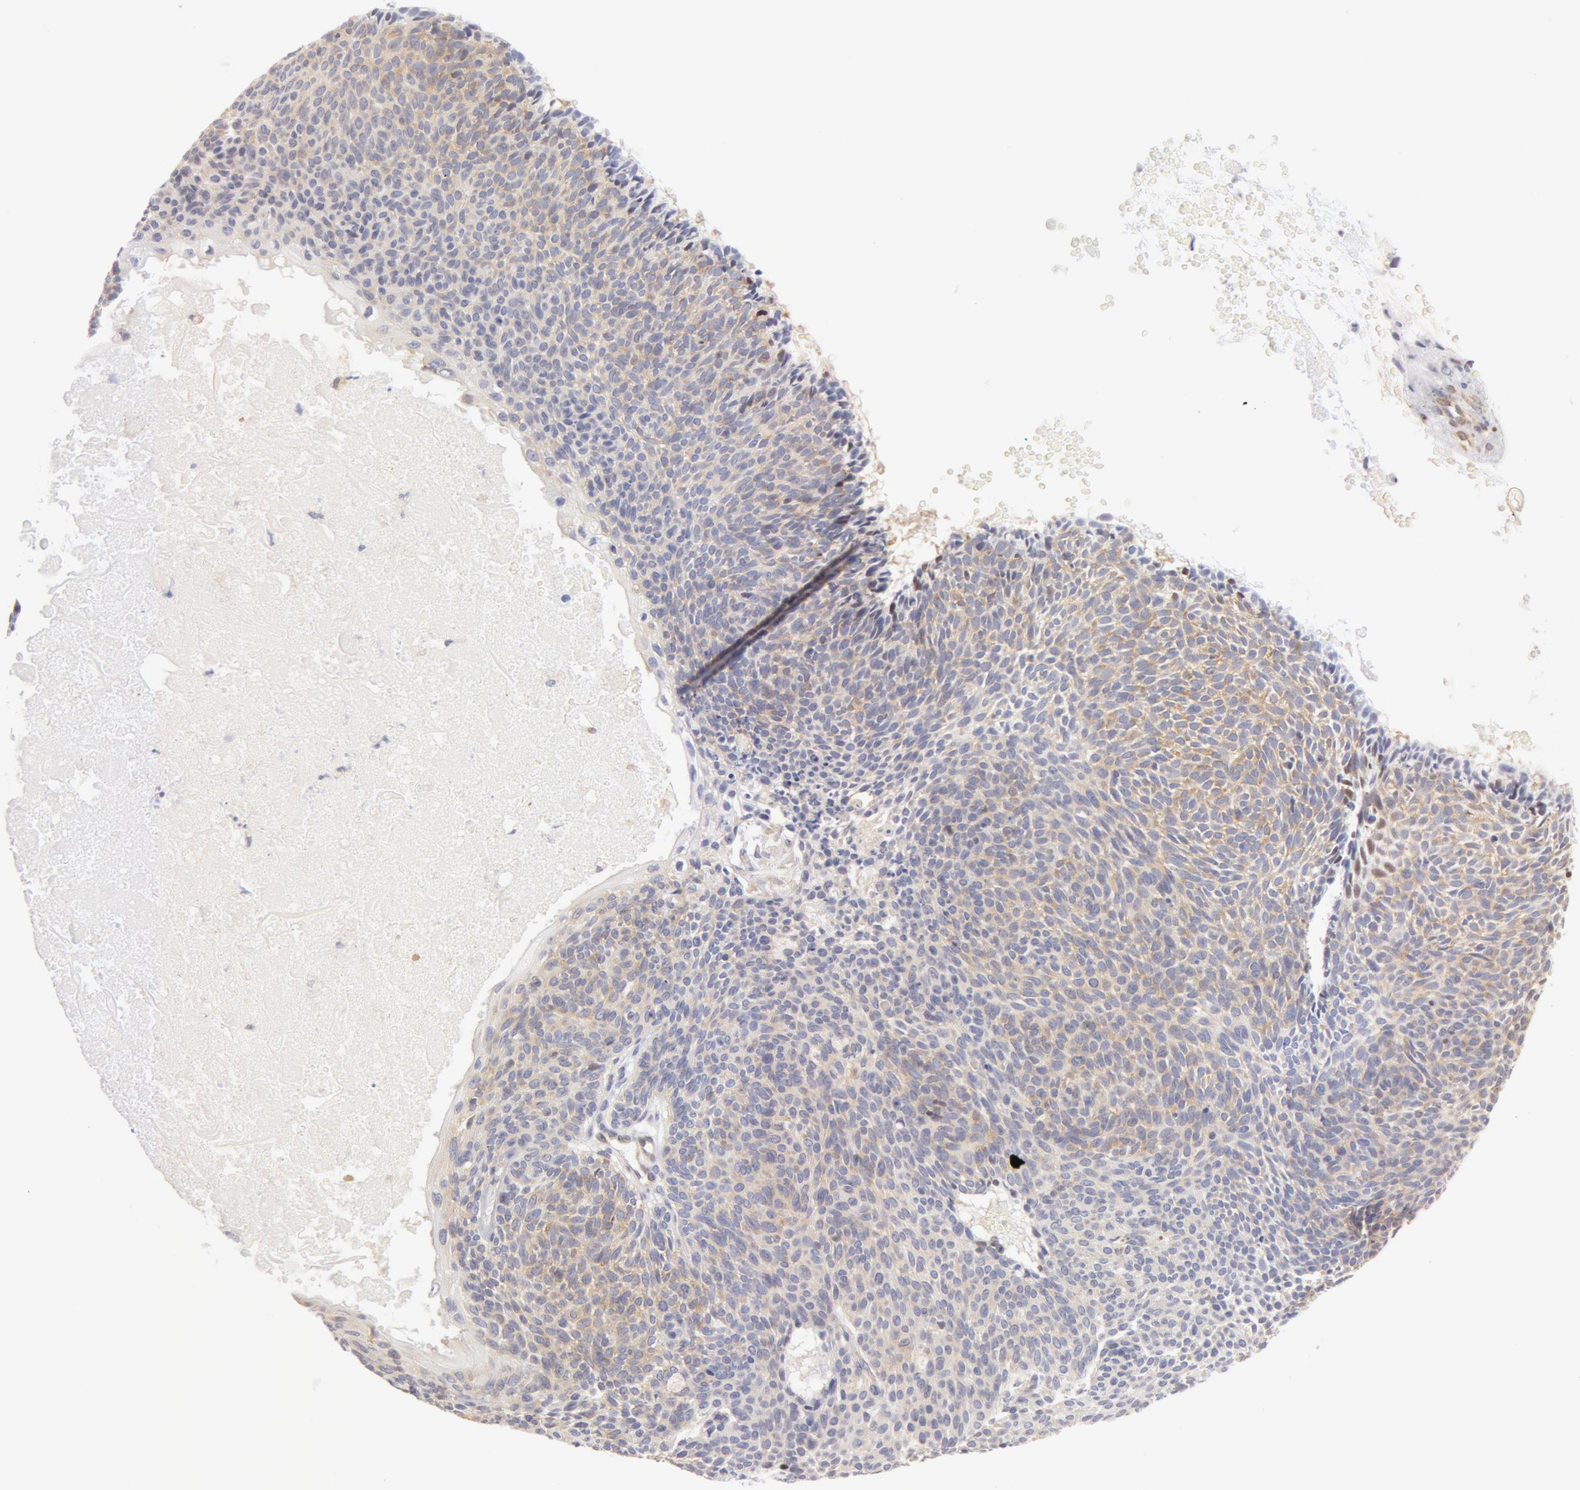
{"staining": {"intensity": "negative", "quantity": "none", "location": "none"}, "tissue": "skin cancer", "cell_type": "Tumor cells", "image_type": "cancer", "snomed": [{"axis": "morphology", "description": "Basal cell carcinoma"}, {"axis": "topography", "description": "Skin"}], "caption": "An immunohistochemistry (IHC) histopathology image of basal cell carcinoma (skin) is shown. There is no staining in tumor cells of basal cell carcinoma (skin).", "gene": "DDX3Y", "patient": {"sex": "male", "age": 84}}